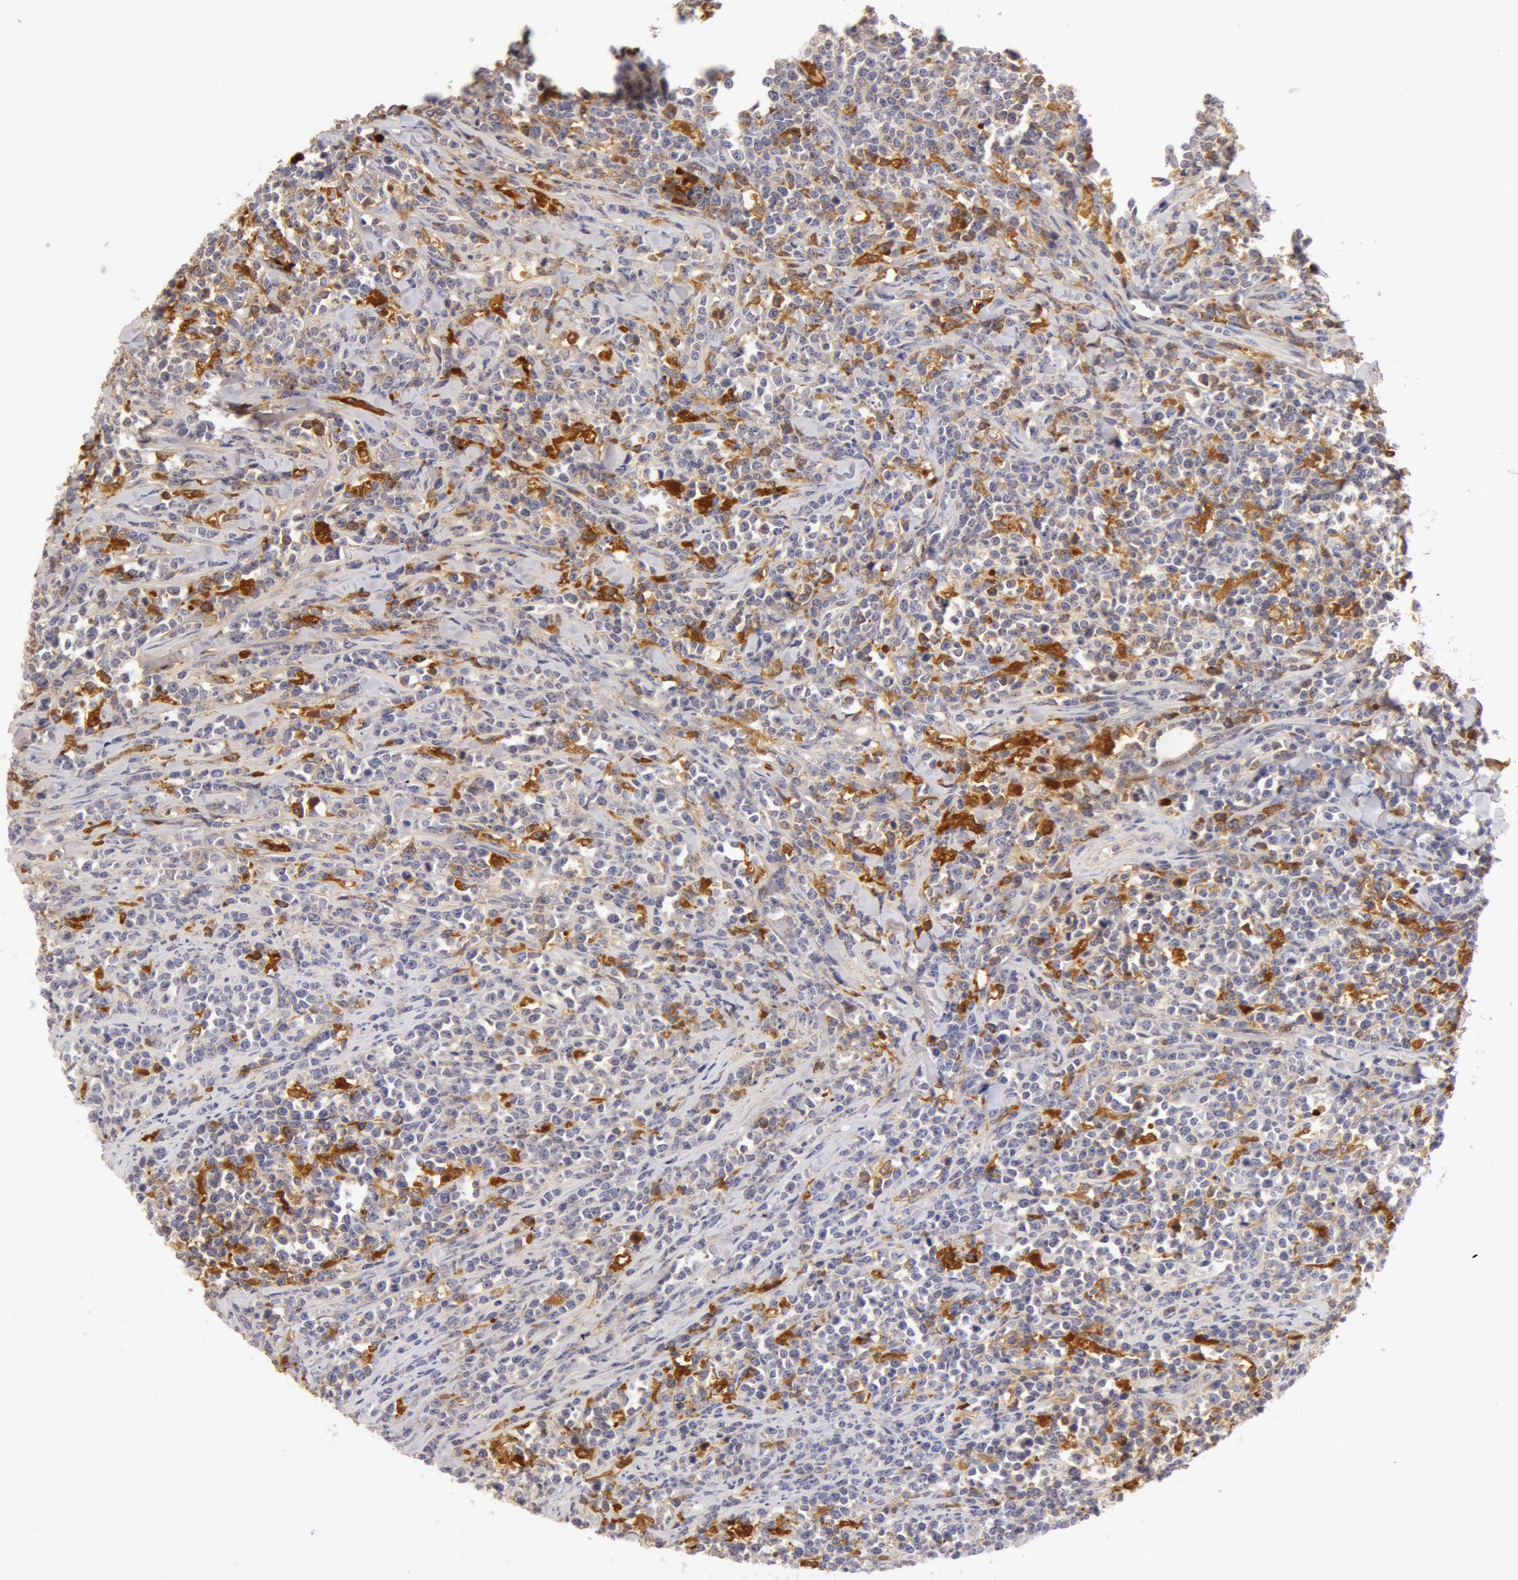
{"staining": {"intensity": "strong", "quantity": "<25%", "location": "cytoplasmic/membranous"}, "tissue": "lymphoma", "cell_type": "Tumor cells", "image_type": "cancer", "snomed": [{"axis": "morphology", "description": "Malignant lymphoma, non-Hodgkin's type, High grade"}, {"axis": "topography", "description": "Small intestine"}, {"axis": "topography", "description": "Colon"}], "caption": "Lymphoma tissue shows strong cytoplasmic/membranous expression in about <25% of tumor cells, visualized by immunohistochemistry.", "gene": "AHSG", "patient": {"sex": "male", "age": 8}}